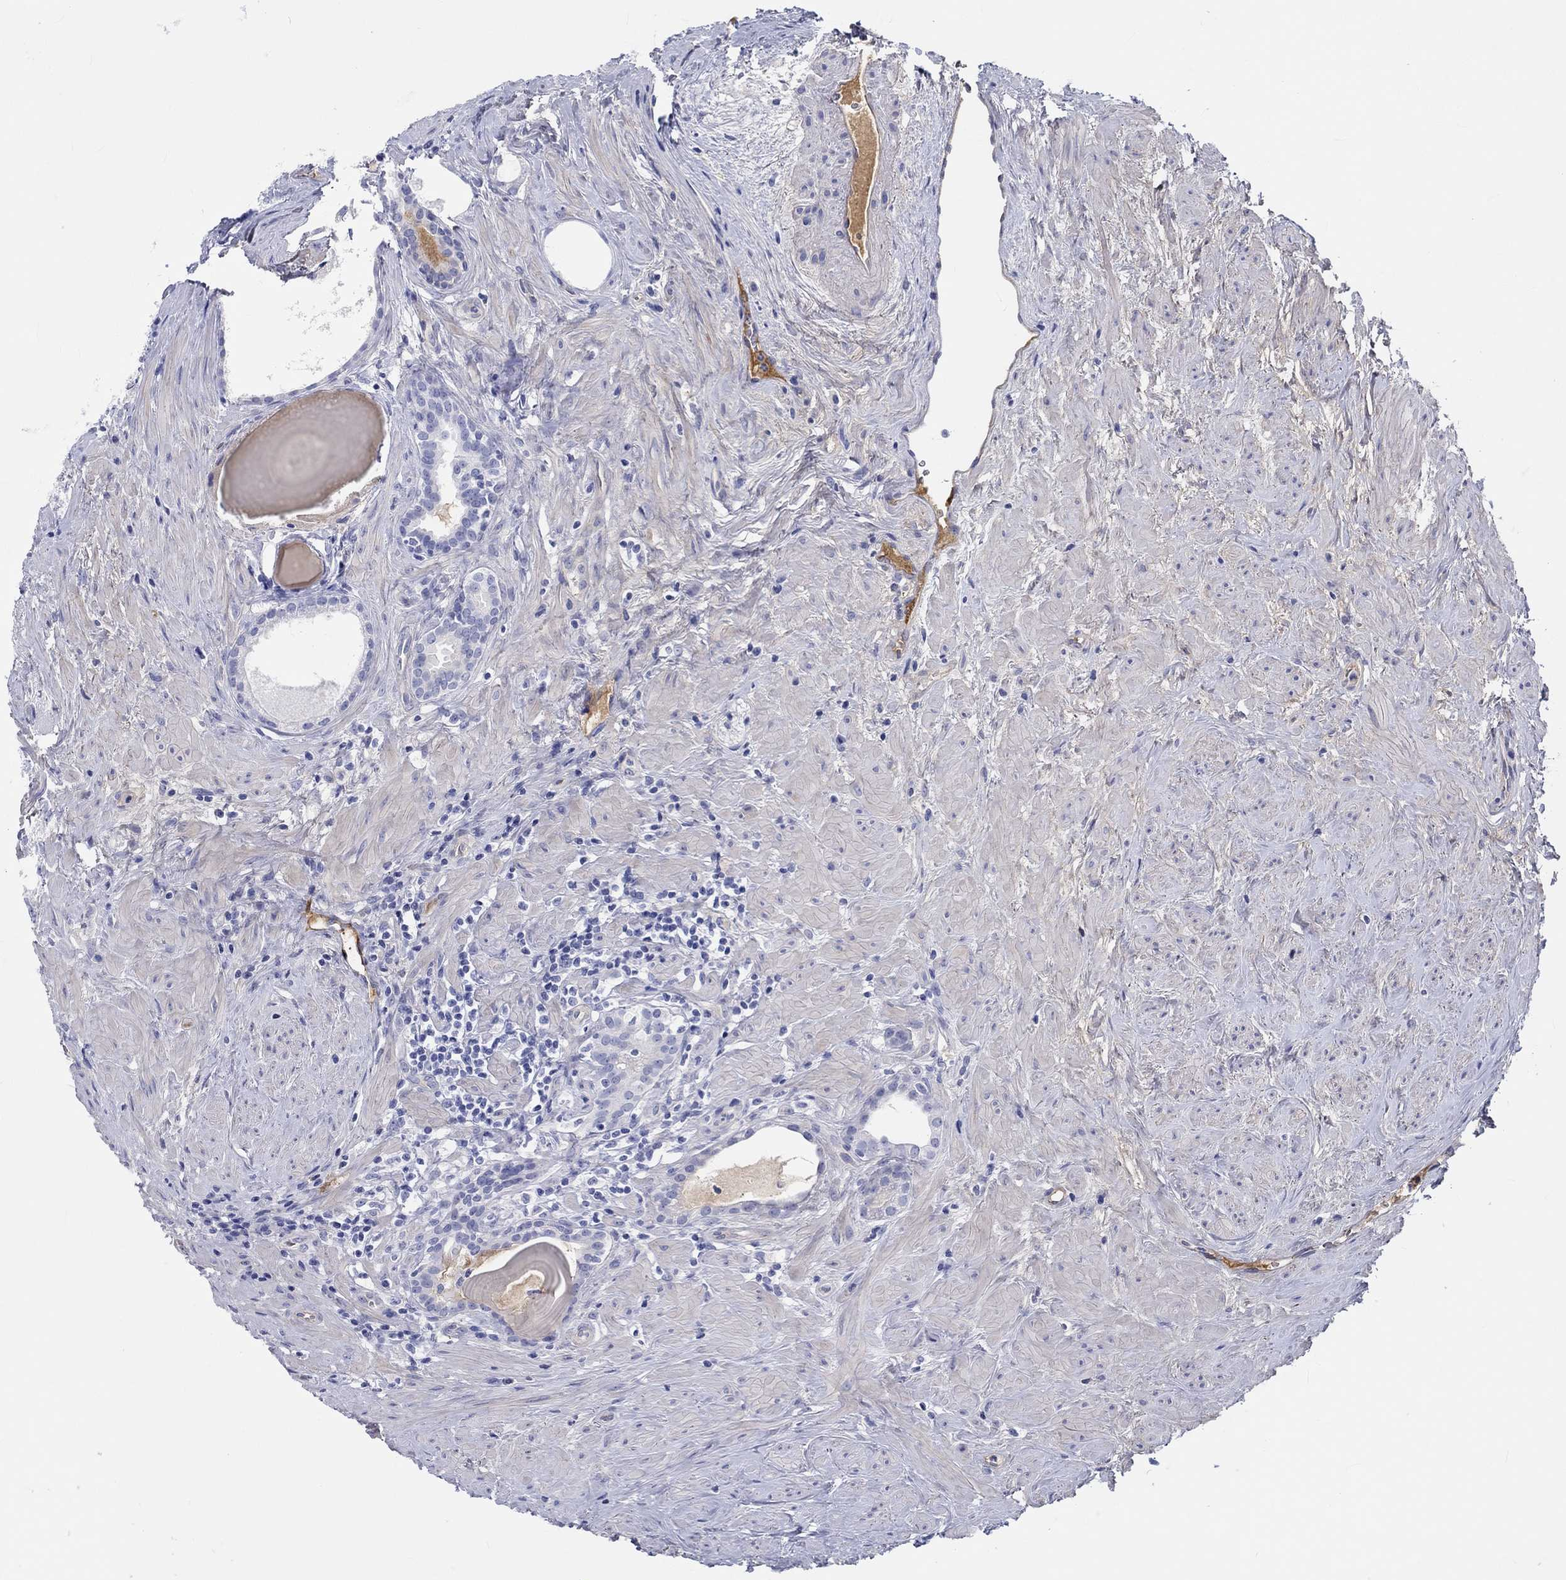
{"staining": {"intensity": "negative", "quantity": "none", "location": "none"}, "tissue": "prostate cancer", "cell_type": "Tumor cells", "image_type": "cancer", "snomed": [{"axis": "morphology", "description": "Adenocarcinoma, NOS"}, {"axis": "morphology", "description": "Adenocarcinoma, High grade"}, {"axis": "topography", "description": "Prostate"}], "caption": "This histopathology image is of prostate cancer stained with immunohistochemistry to label a protein in brown with the nuclei are counter-stained blue. There is no expression in tumor cells.", "gene": "CDY2B", "patient": {"sex": "male", "age": 64}}